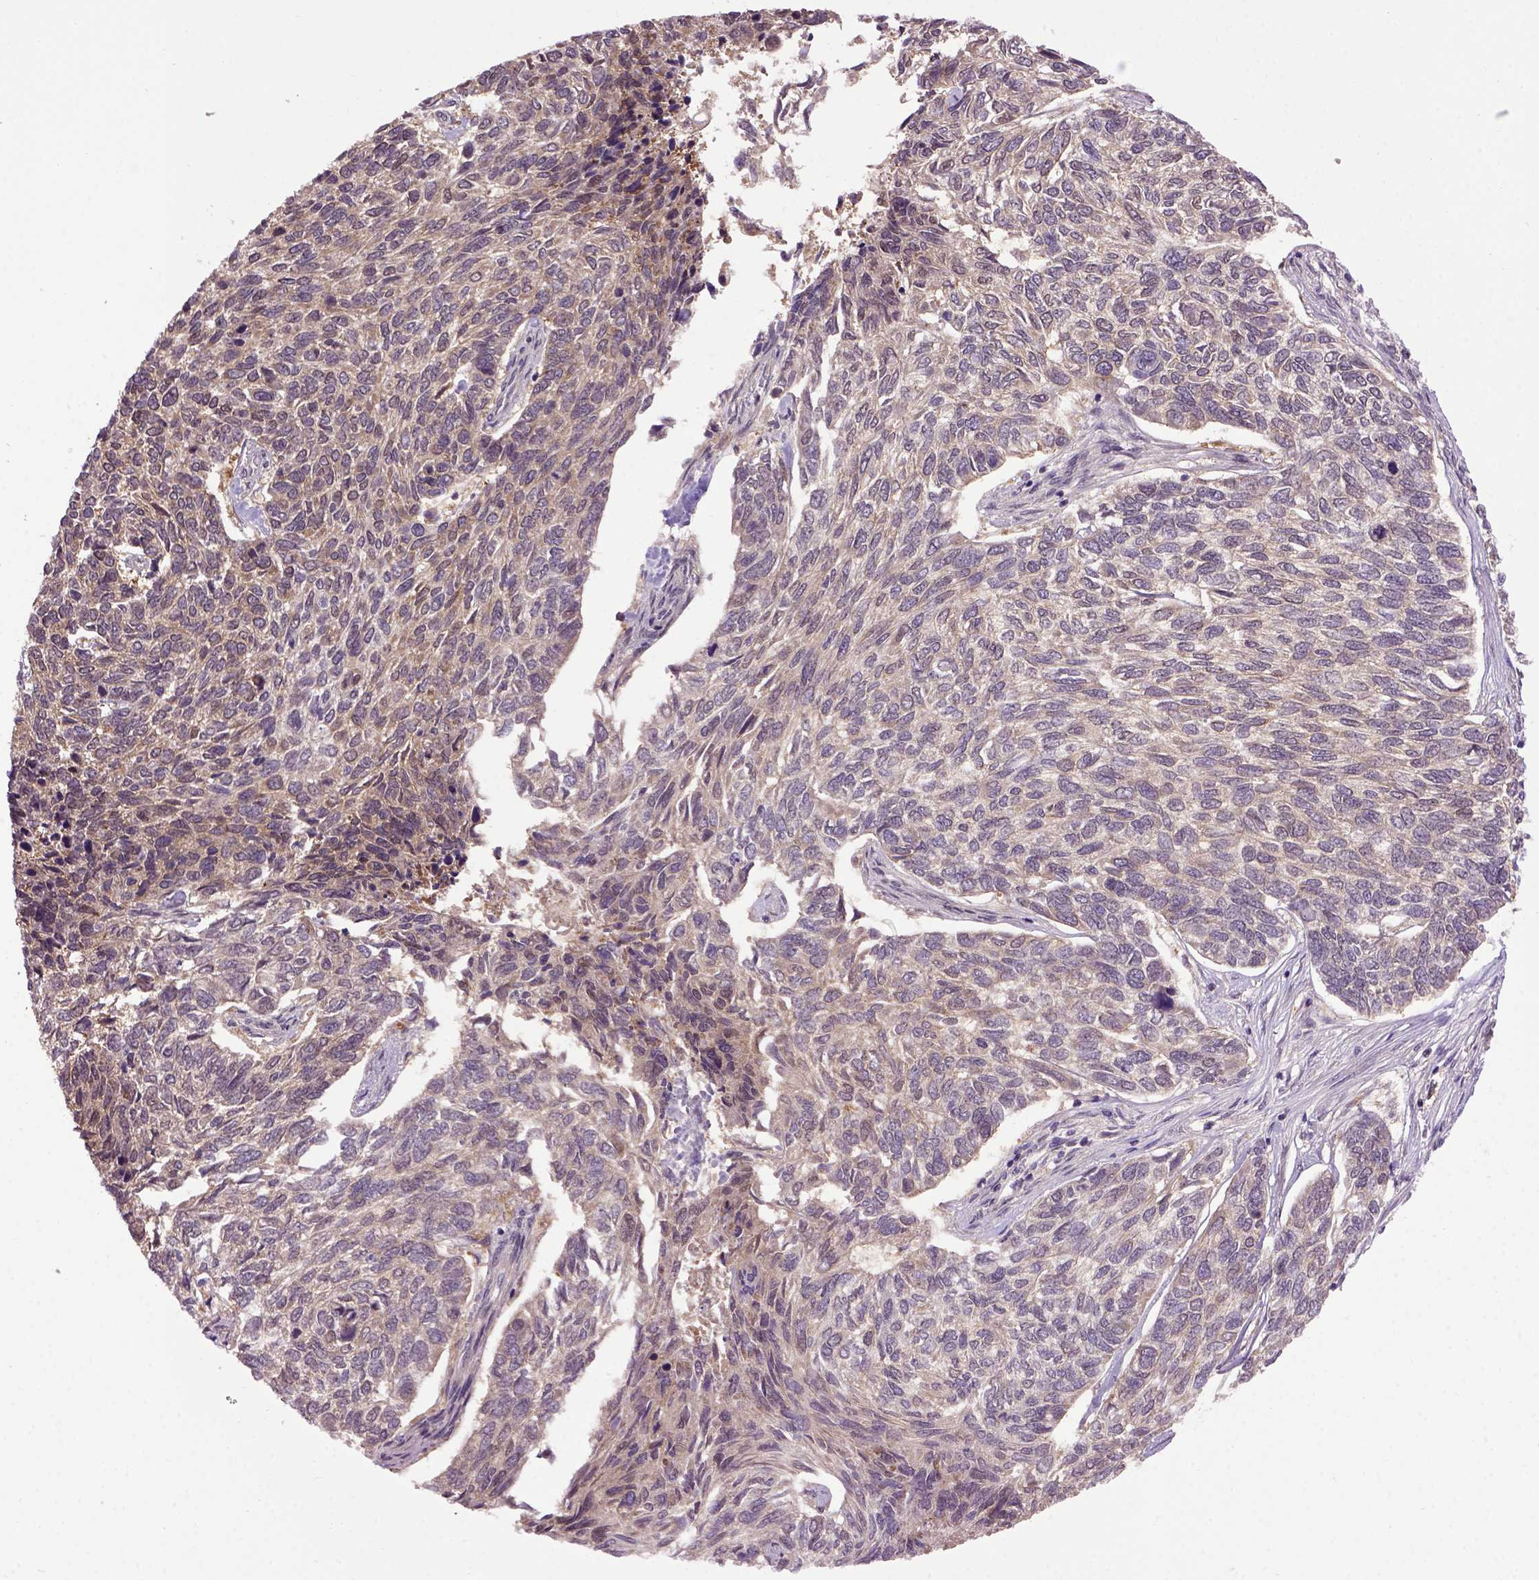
{"staining": {"intensity": "weak", "quantity": ">75%", "location": "cytoplasmic/membranous"}, "tissue": "skin cancer", "cell_type": "Tumor cells", "image_type": "cancer", "snomed": [{"axis": "morphology", "description": "Basal cell carcinoma"}, {"axis": "topography", "description": "Skin"}], "caption": "About >75% of tumor cells in skin cancer reveal weak cytoplasmic/membranous protein positivity as visualized by brown immunohistochemical staining.", "gene": "RAB43", "patient": {"sex": "female", "age": 65}}